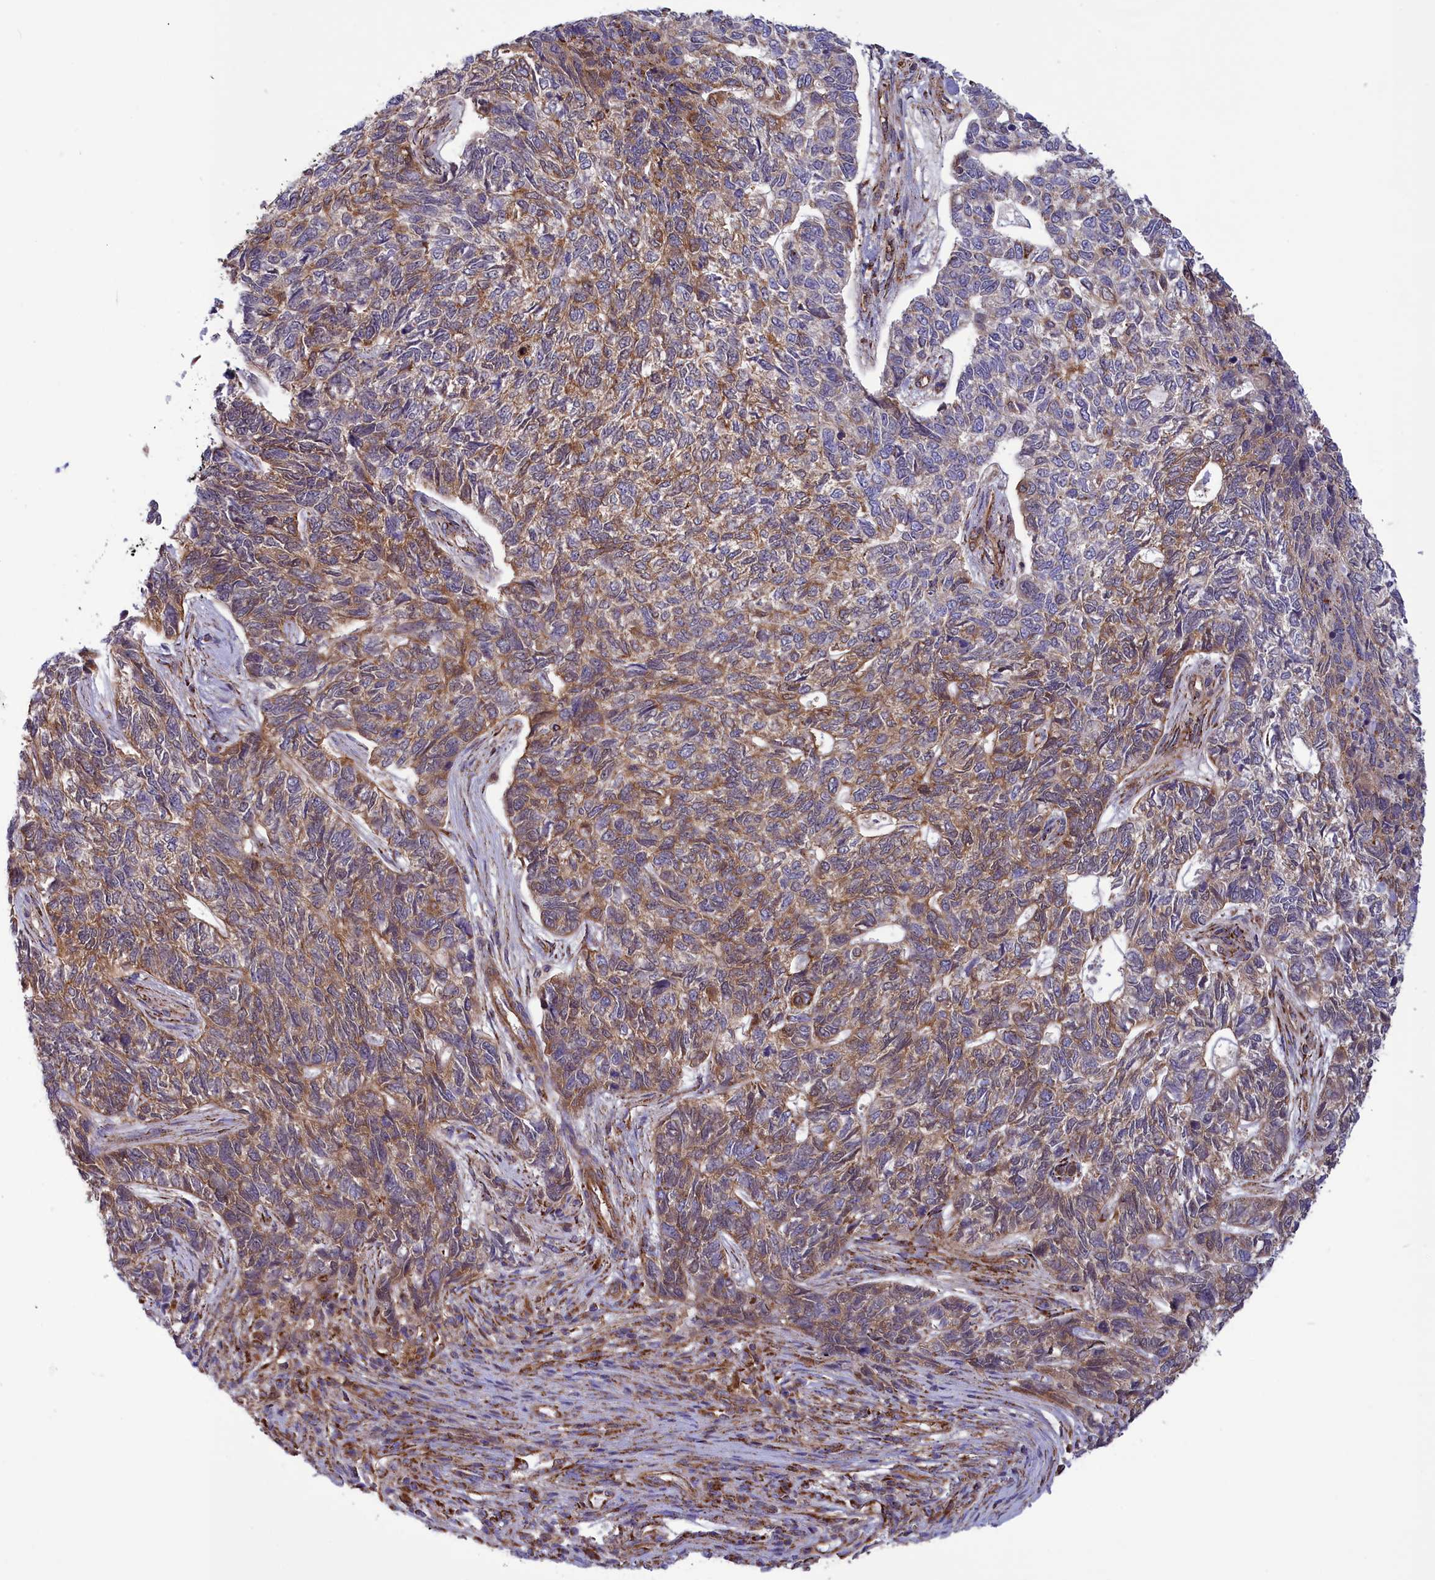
{"staining": {"intensity": "moderate", "quantity": "25%-75%", "location": "cytoplasmic/membranous"}, "tissue": "skin cancer", "cell_type": "Tumor cells", "image_type": "cancer", "snomed": [{"axis": "morphology", "description": "Basal cell carcinoma"}, {"axis": "topography", "description": "Skin"}], "caption": "Protein analysis of skin cancer tissue shows moderate cytoplasmic/membranous positivity in approximately 25%-75% of tumor cells.", "gene": "ISOC2", "patient": {"sex": "female", "age": 65}}